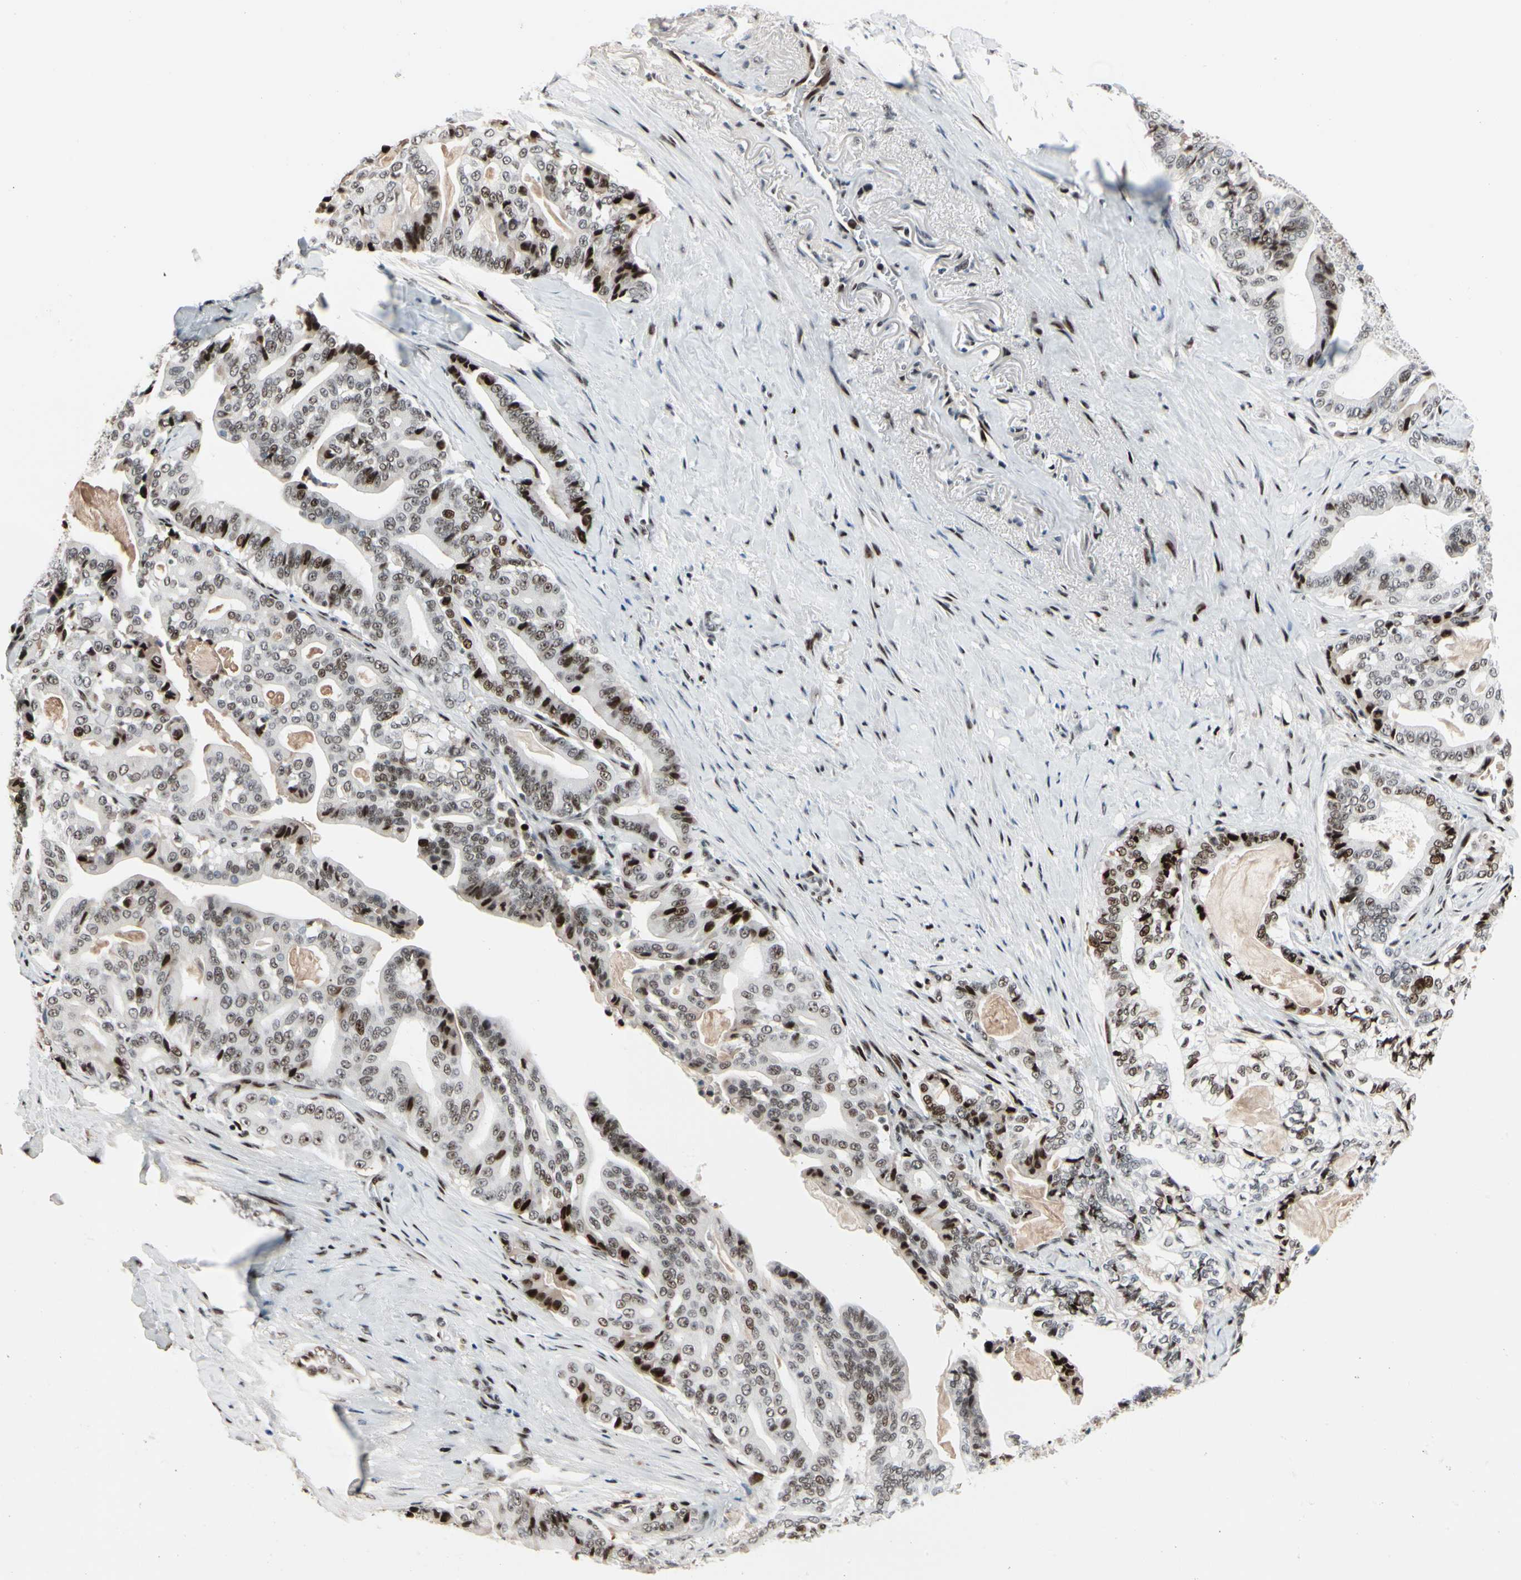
{"staining": {"intensity": "moderate", "quantity": "25%-75%", "location": "nuclear"}, "tissue": "pancreatic cancer", "cell_type": "Tumor cells", "image_type": "cancer", "snomed": [{"axis": "morphology", "description": "Adenocarcinoma, NOS"}, {"axis": "topography", "description": "Pancreas"}], "caption": "Immunohistochemical staining of pancreatic cancer (adenocarcinoma) reveals medium levels of moderate nuclear expression in approximately 25%-75% of tumor cells.", "gene": "FOXO3", "patient": {"sex": "male", "age": 63}}